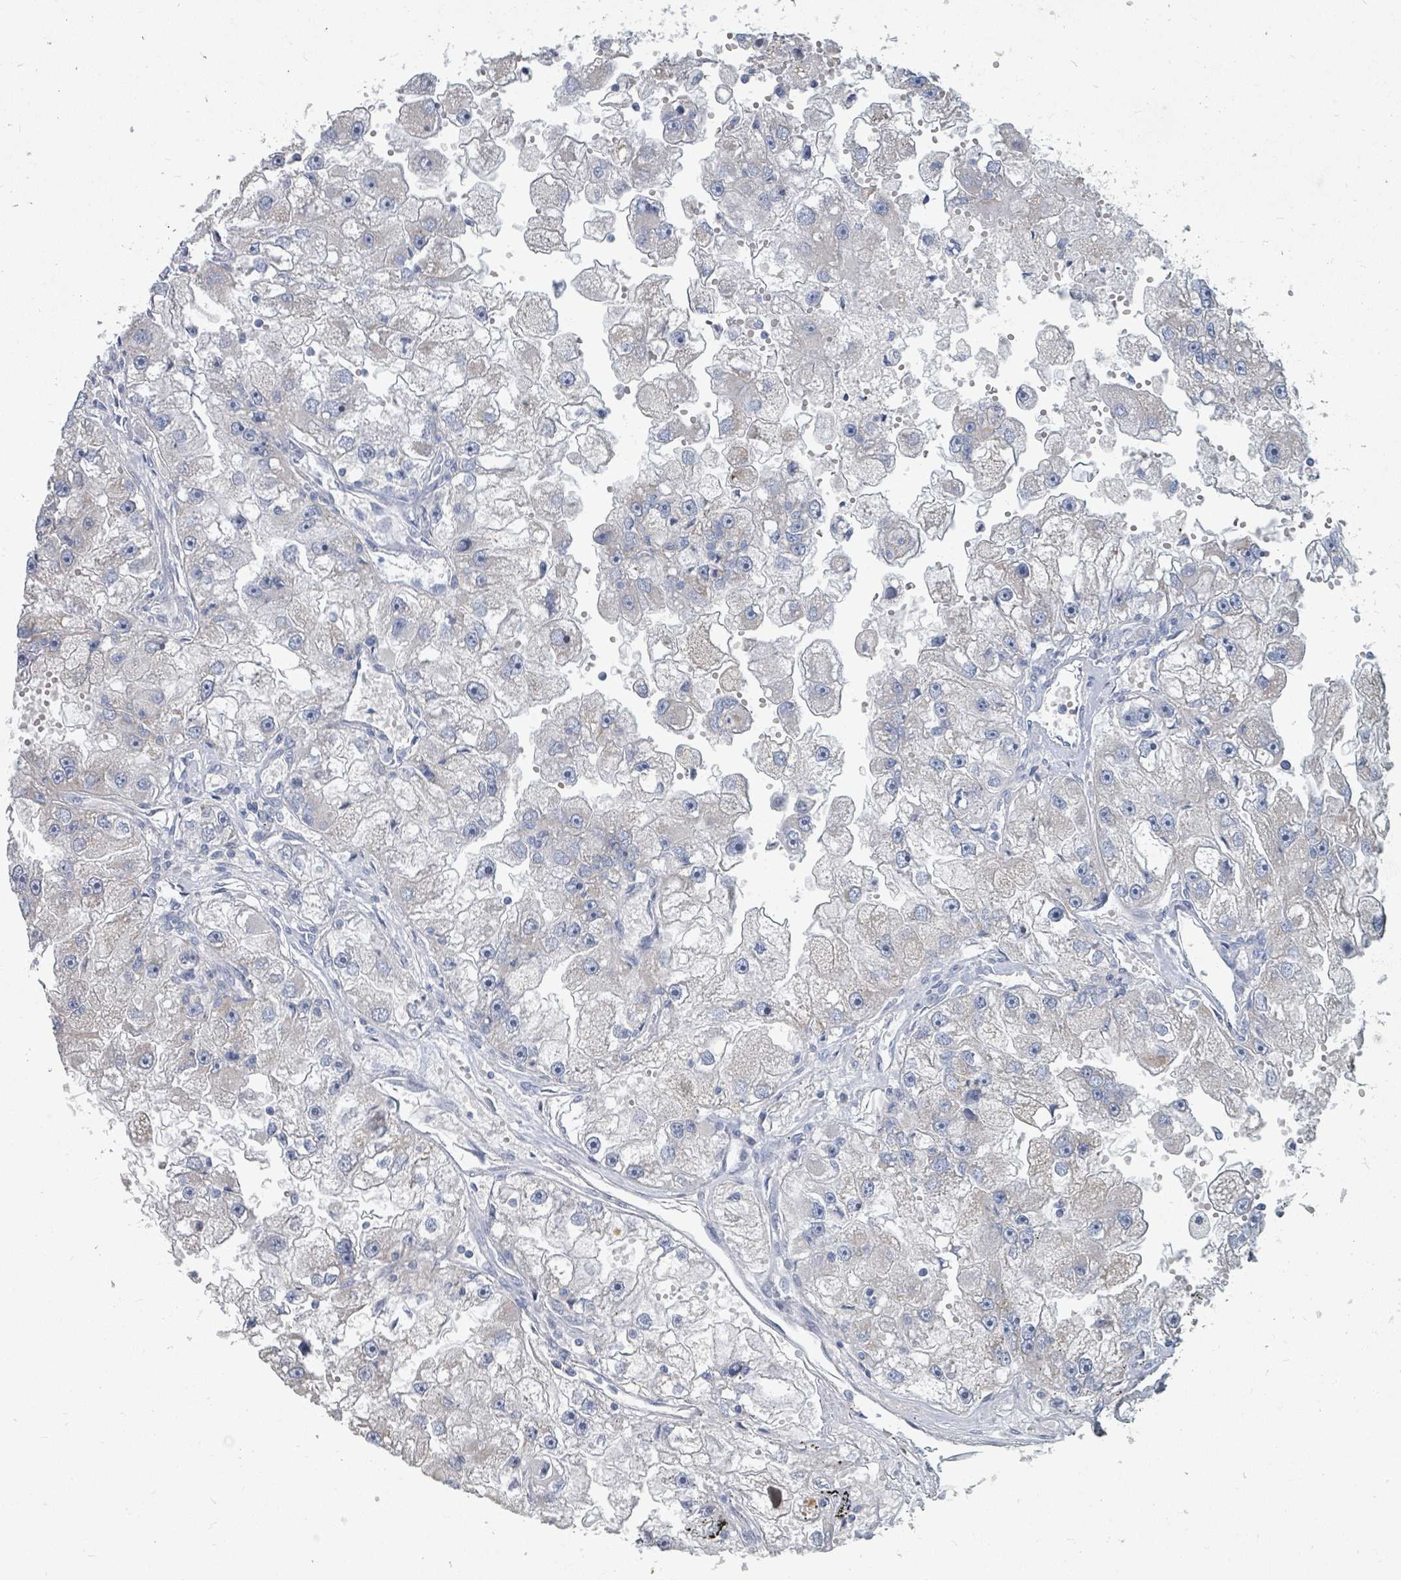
{"staining": {"intensity": "negative", "quantity": "none", "location": "none"}, "tissue": "renal cancer", "cell_type": "Tumor cells", "image_type": "cancer", "snomed": [{"axis": "morphology", "description": "Adenocarcinoma, NOS"}, {"axis": "topography", "description": "Kidney"}], "caption": "This histopathology image is of renal cancer (adenocarcinoma) stained with immunohistochemistry (IHC) to label a protein in brown with the nuclei are counter-stained blue. There is no staining in tumor cells.", "gene": "ARGFX", "patient": {"sex": "male", "age": 63}}